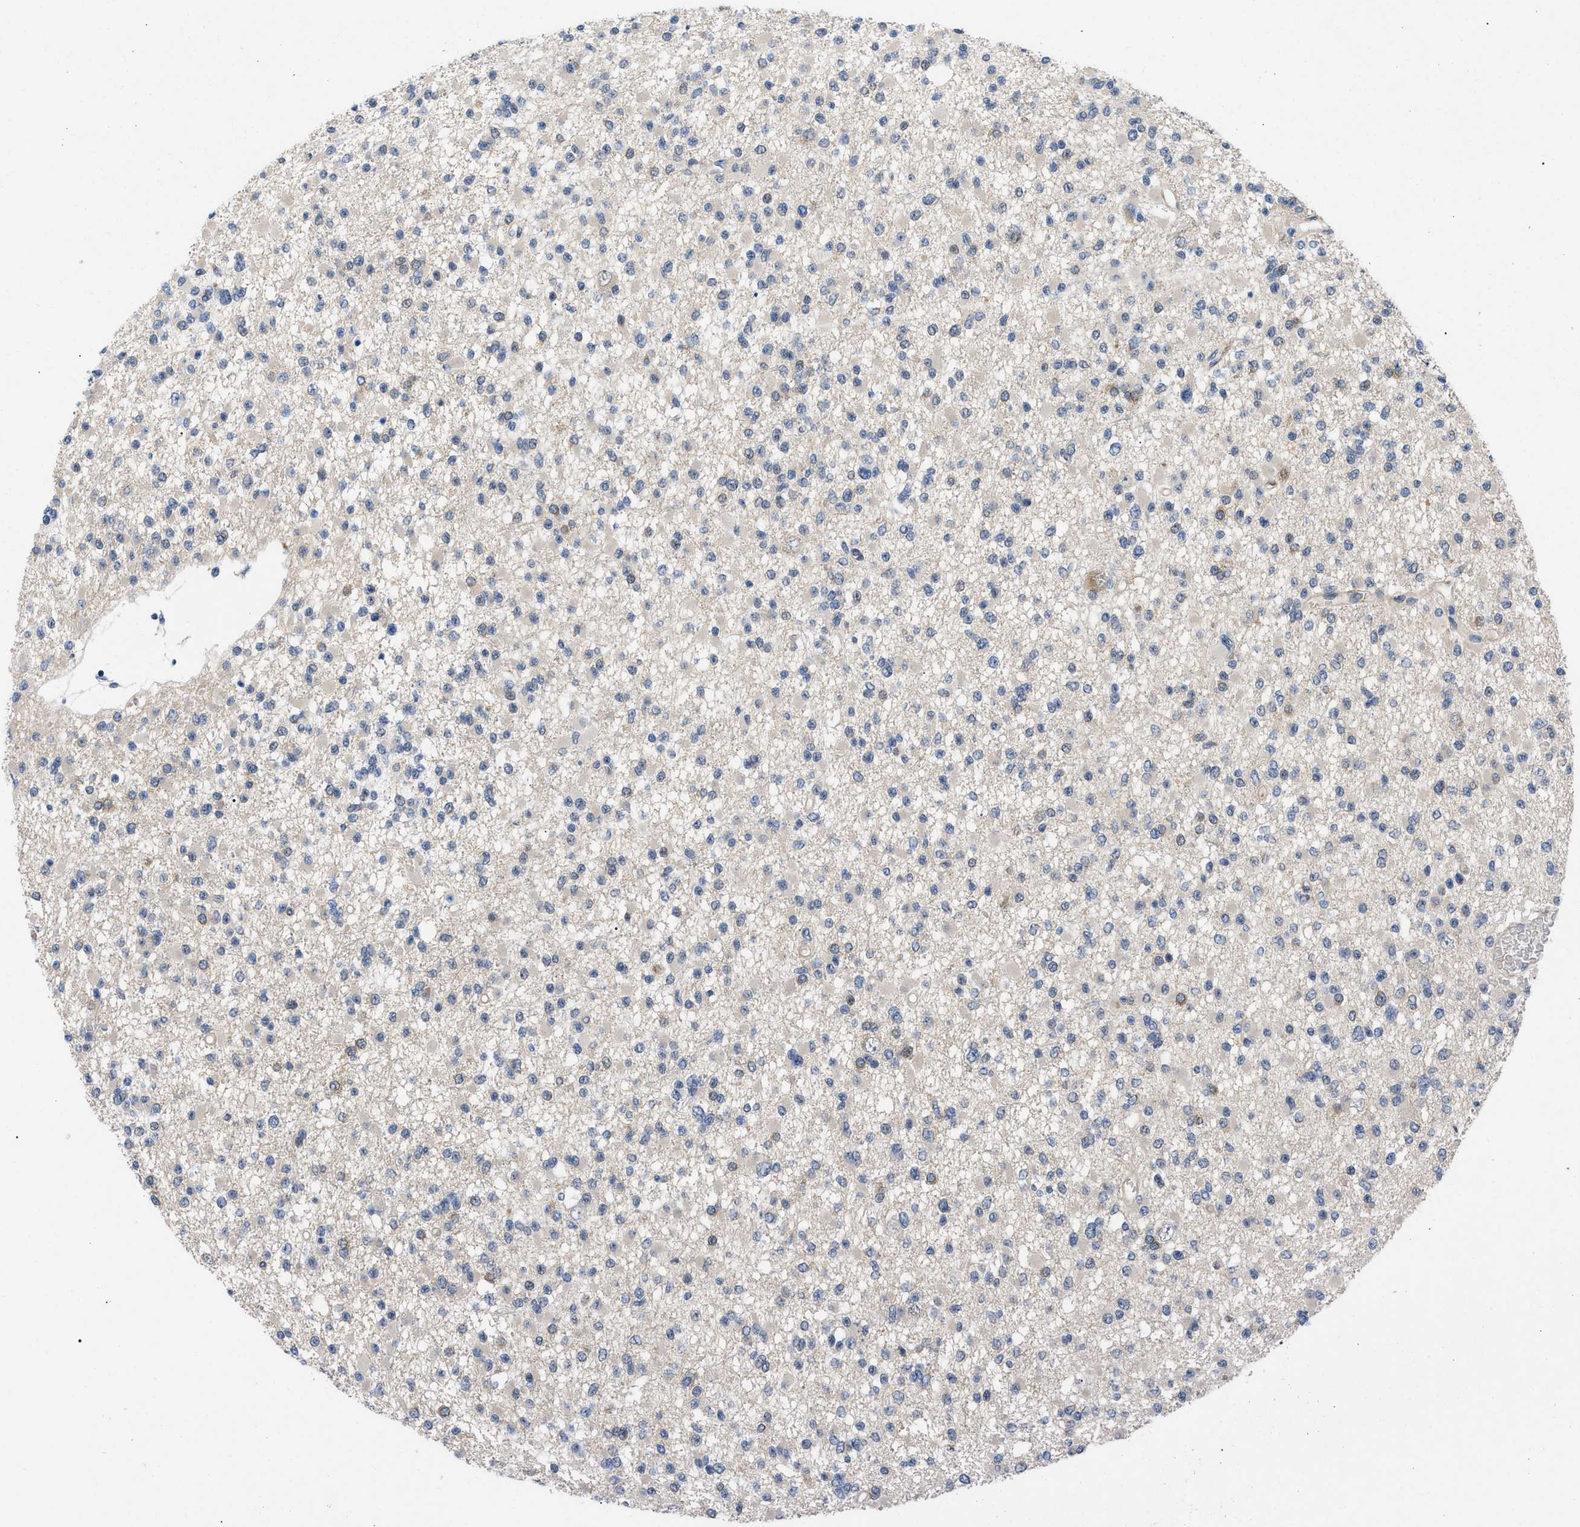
{"staining": {"intensity": "negative", "quantity": "none", "location": "none"}, "tissue": "glioma", "cell_type": "Tumor cells", "image_type": "cancer", "snomed": [{"axis": "morphology", "description": "Glioma, malignant, Low grade"}, {"axis": "topography", "description": "Brain"}], "caption": "Immunohistochemistry (IHC) photomicrograph of human malignant glioma (low-grade) stained for a protein (brown), which reveals no positivity in tumor cells.", "gene": "GARRE1", "patient": {"sex": "female", "age": 22}}